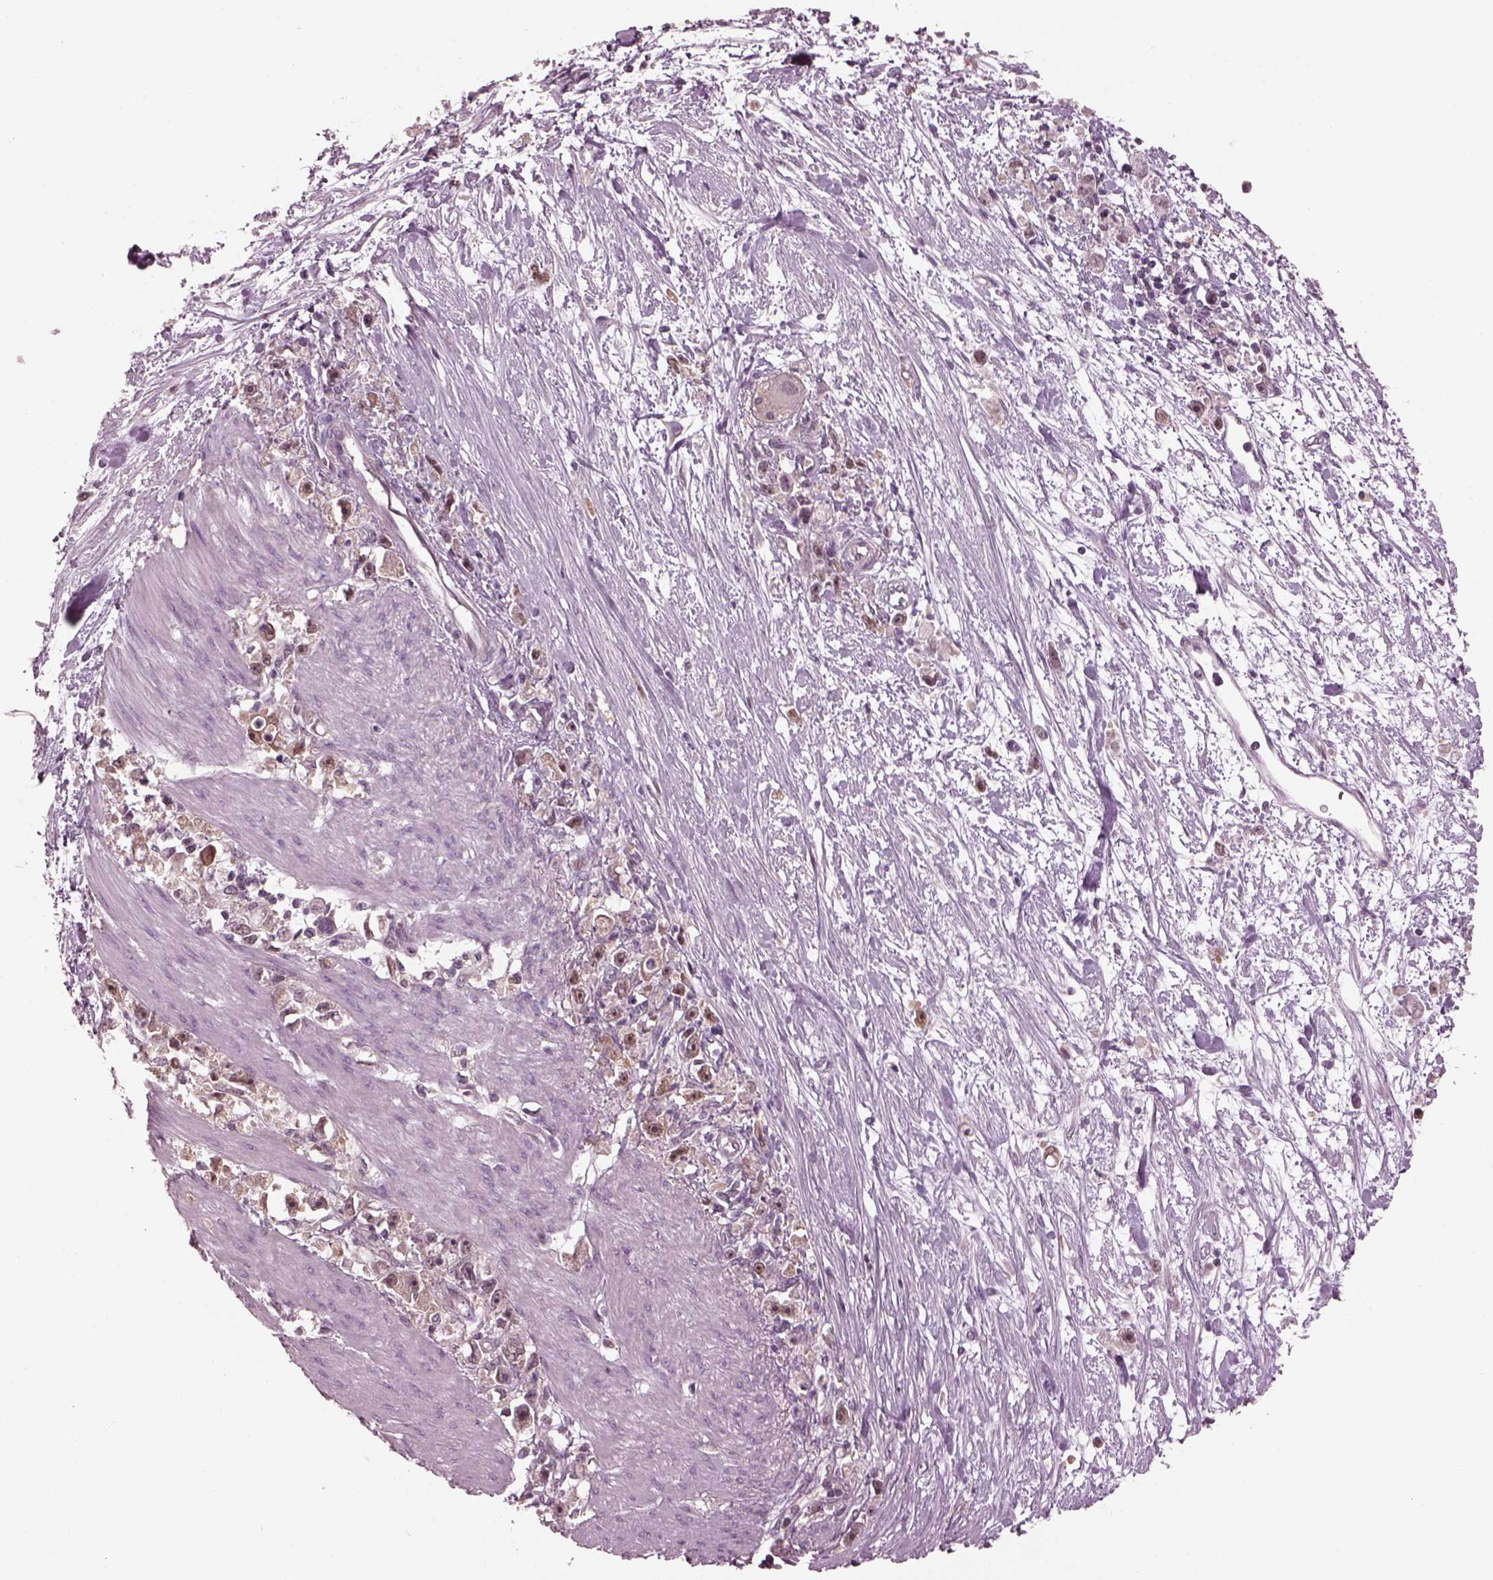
{"staining": {"intensity": "weak", "quantity": "<25%", "location": "nuclear"}, "tissue": "stomach cancer", "cell_type": "Tumor cells", "image_type": "cancer", "snomed": [{"axis": "morphology", "description": "Adenocarcinoma, NOS"}, {"axis": "topography", "description": "Stomach"}], "caption": "This is an immunohistochemistry (IHC) photomicrograph of stomach adenocarcinoma. There is no positivity in tumor cells.", "gene": "SRI", "patient": {"sex": "female", "age": 59}}